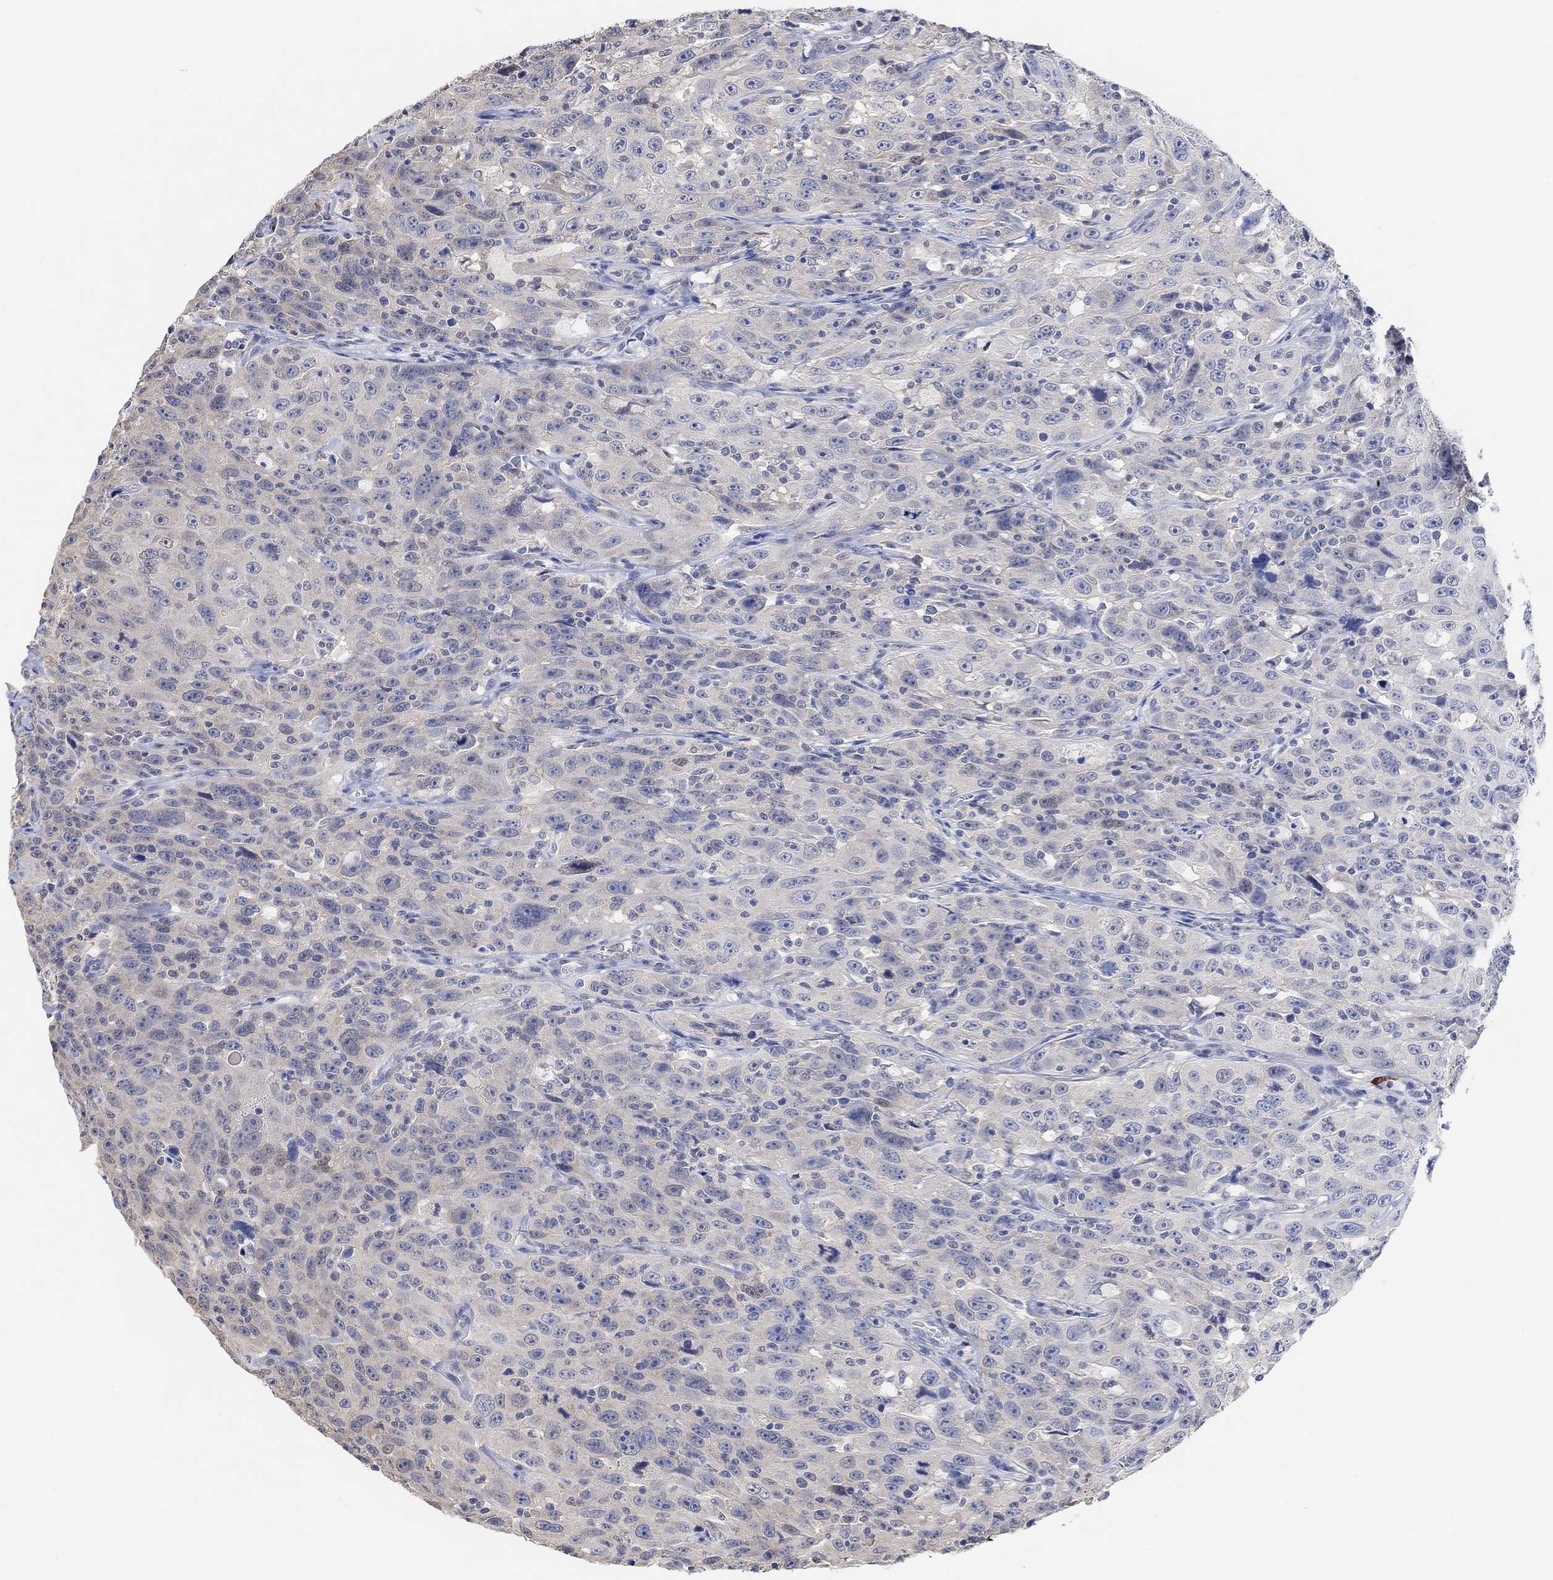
{"staining": {"intensity": "negative", "quantity": "none", "location": "none"}, "tissue": "urothelial cancer", "cell_type": "Tumor cells", "image_type": "cancer", "snomed": [{"axis": "morphology", "description": "Urothelial carcinoma, NOS"}, {"axis": "morphology", "description": "Urothelial carcinoma, High grade"}, {"axis": "topography", "description": "Urinary bladder"}], "caption": "The micrograph exhibits no significant staining in tumor cells of urothelial cancer.", "gene": "MUC1", "patient": {"sex": "female", "age": 73}}